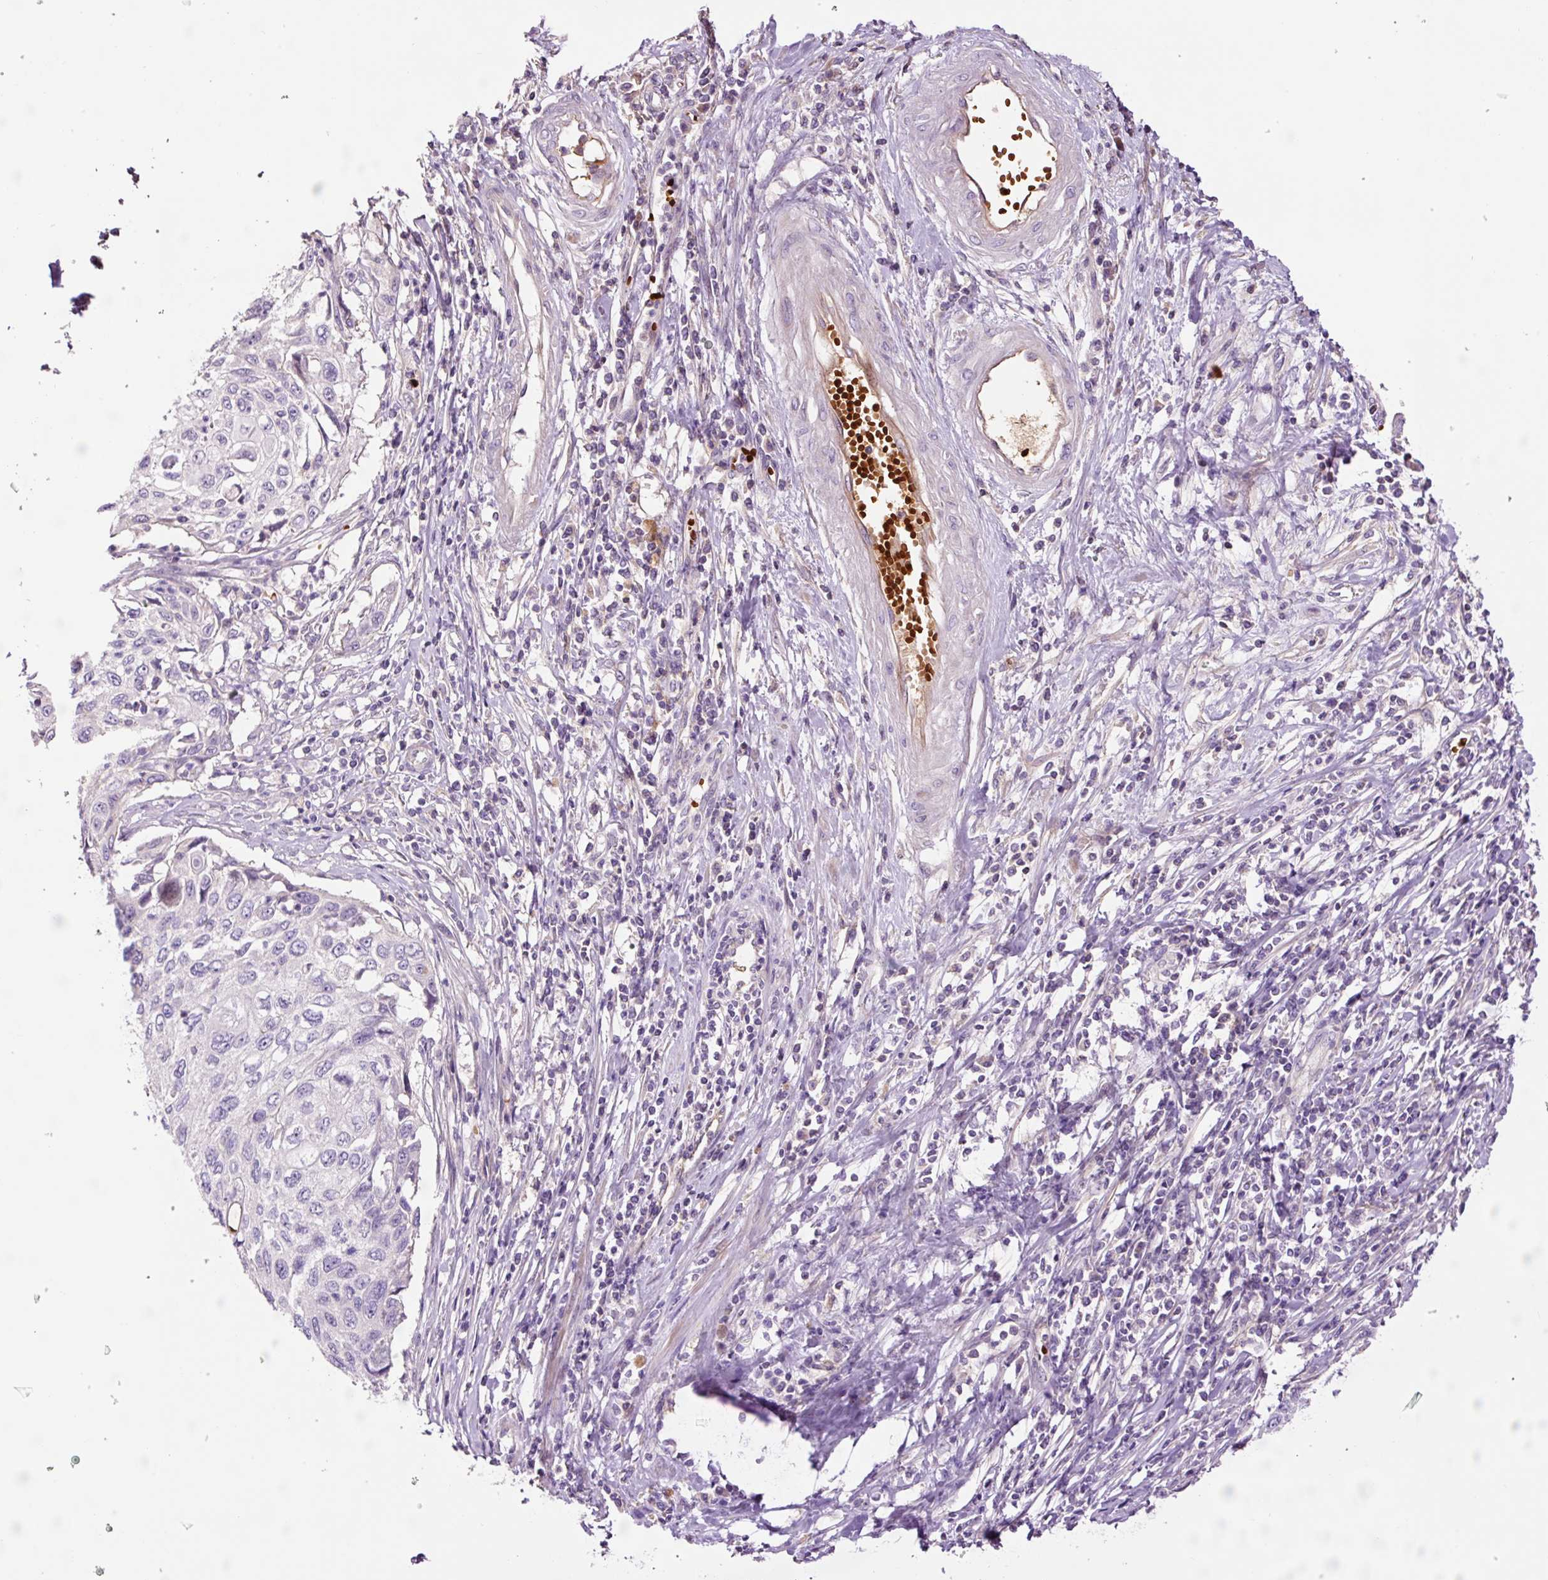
{"staining": {"intensity": "negative", "quantity": "none", "location": "none"}, "tissue": "cervical cancer", "cell_type": "Tumor cells", "image_type": "cancer", "snomed": [{"axis": "morphology", "description": "Squamous cell carcinoma, NOS"}, {"axis": "topography", "description": "Cervix"}], "caption": "The histopathology image demonstrates no significant expression in tumor cells of cervical cancer. (Immunohistochemistry, brightfield microscopy, high magnification).", "gene": "TMEM235", "patient": {"sex": "female", "age": 70}}